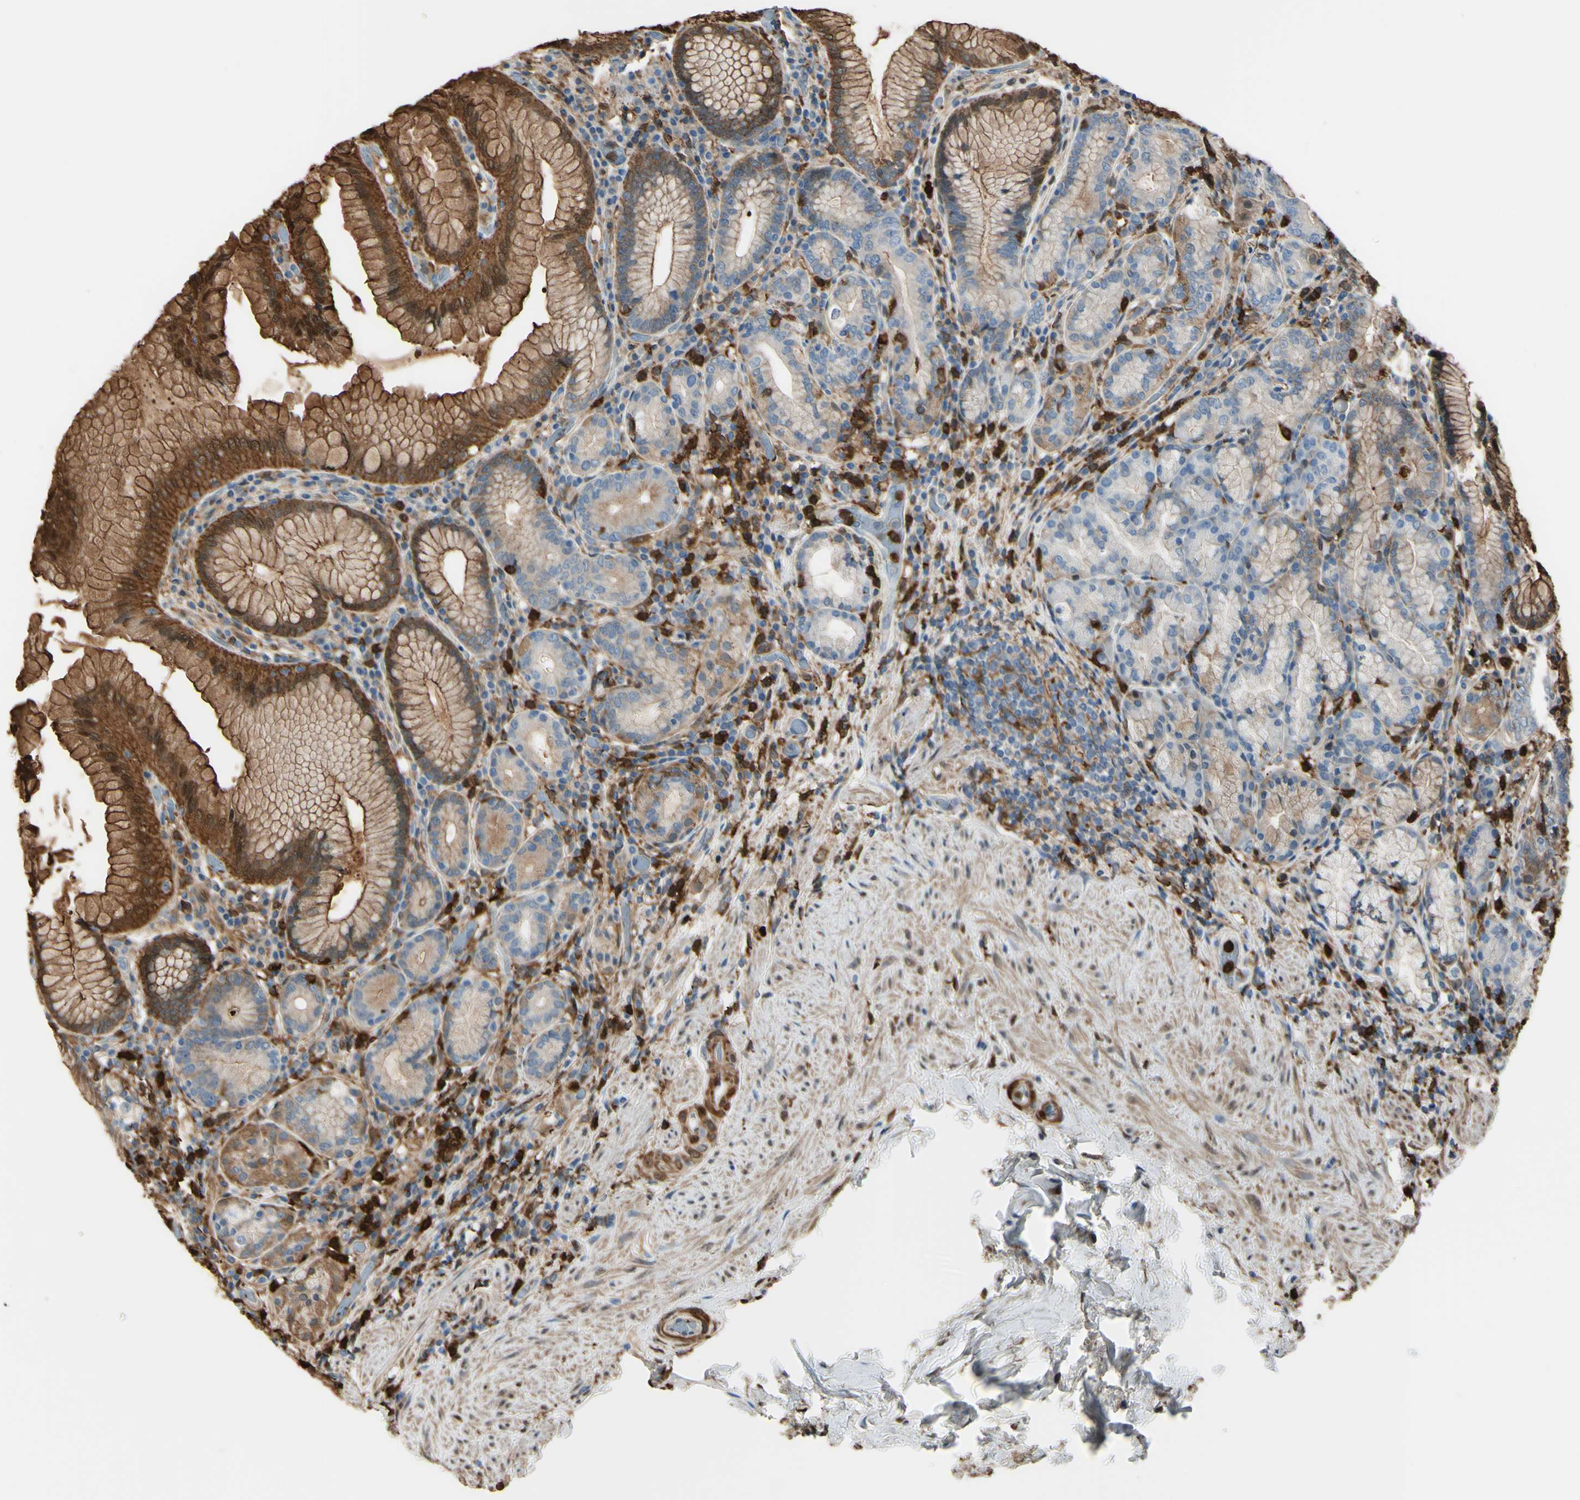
{"staining": {"intensity": "strong", "quantity": "25%-75%", "location": "cytoplasmic/membranous"}, "tissue": "stomach", "cell_type": "Glandular cells", "image_type": "normal", "snomed": [{"axis": "morphology", "description": "Normal tissue, NOS"}, {"axis": "topography", "description": "Stomach, lower"}], "caption": "Normal stomach displays strong cytoplasmic/membranous positivity in approximately 25%-75% of glandular cells Nuclei are stained in blue..", "gene": "GSN", "patient": {"sex": "female", "age": 76}}